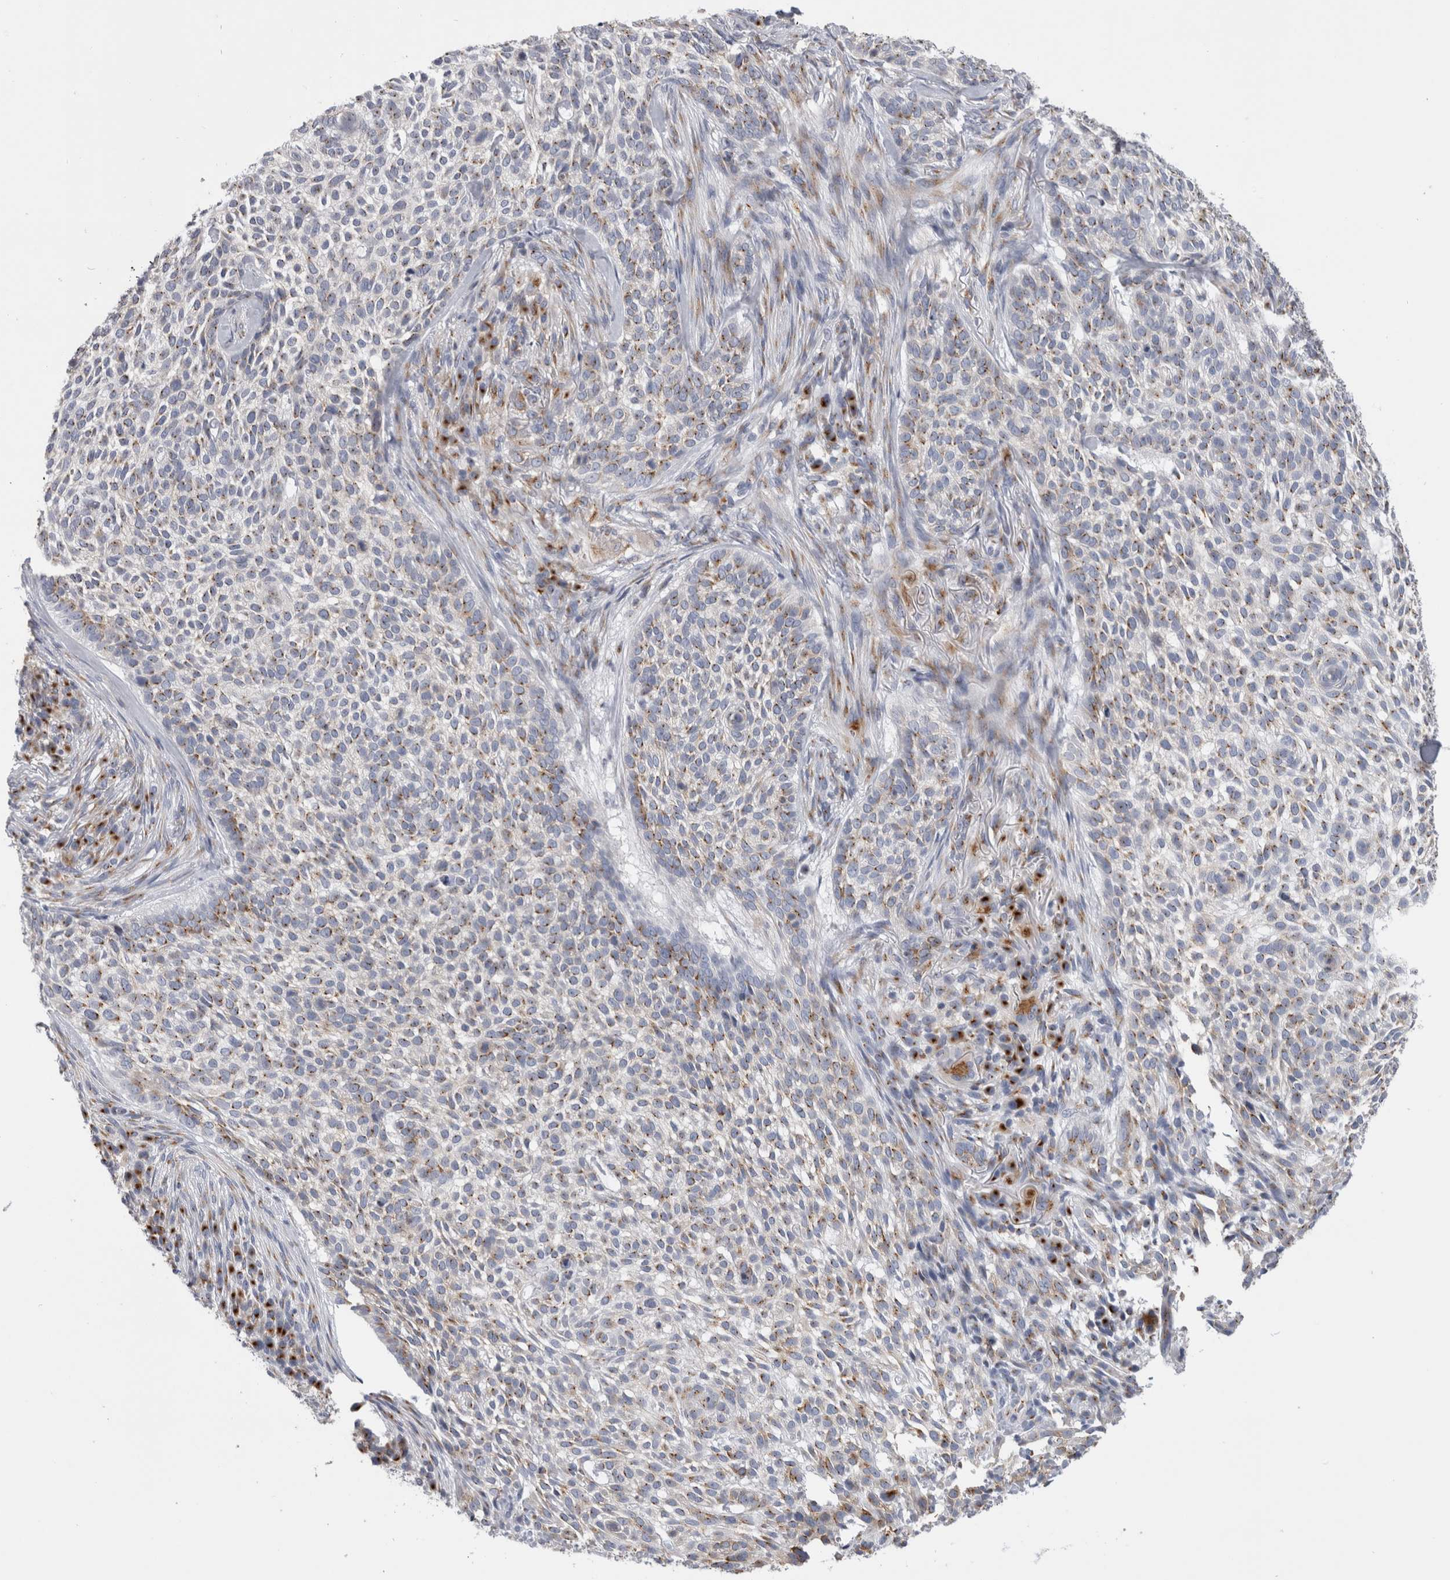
{"staining": {"intensity": "weak", "quantity": ">75%", "location": "cytoplasmic/membranous"}, "tissue": "skin cancer", "cell_type": "Tumor cells", "image_type": "cancer", "snomed": [{"axis": "morphology", "description": "Basal cell carcinoma"}, {"axis": "topography", "description": "Skin"}], "caption": "Immunohistochemical staining of human skin cancer (basal cell carcinoma) reveals low levels of weak cytoplasmic/membranous protein expression in approximately >75% of tumor cells.", "gene": "AKAP9", "patient": {"sex": "female", "age": 64}}